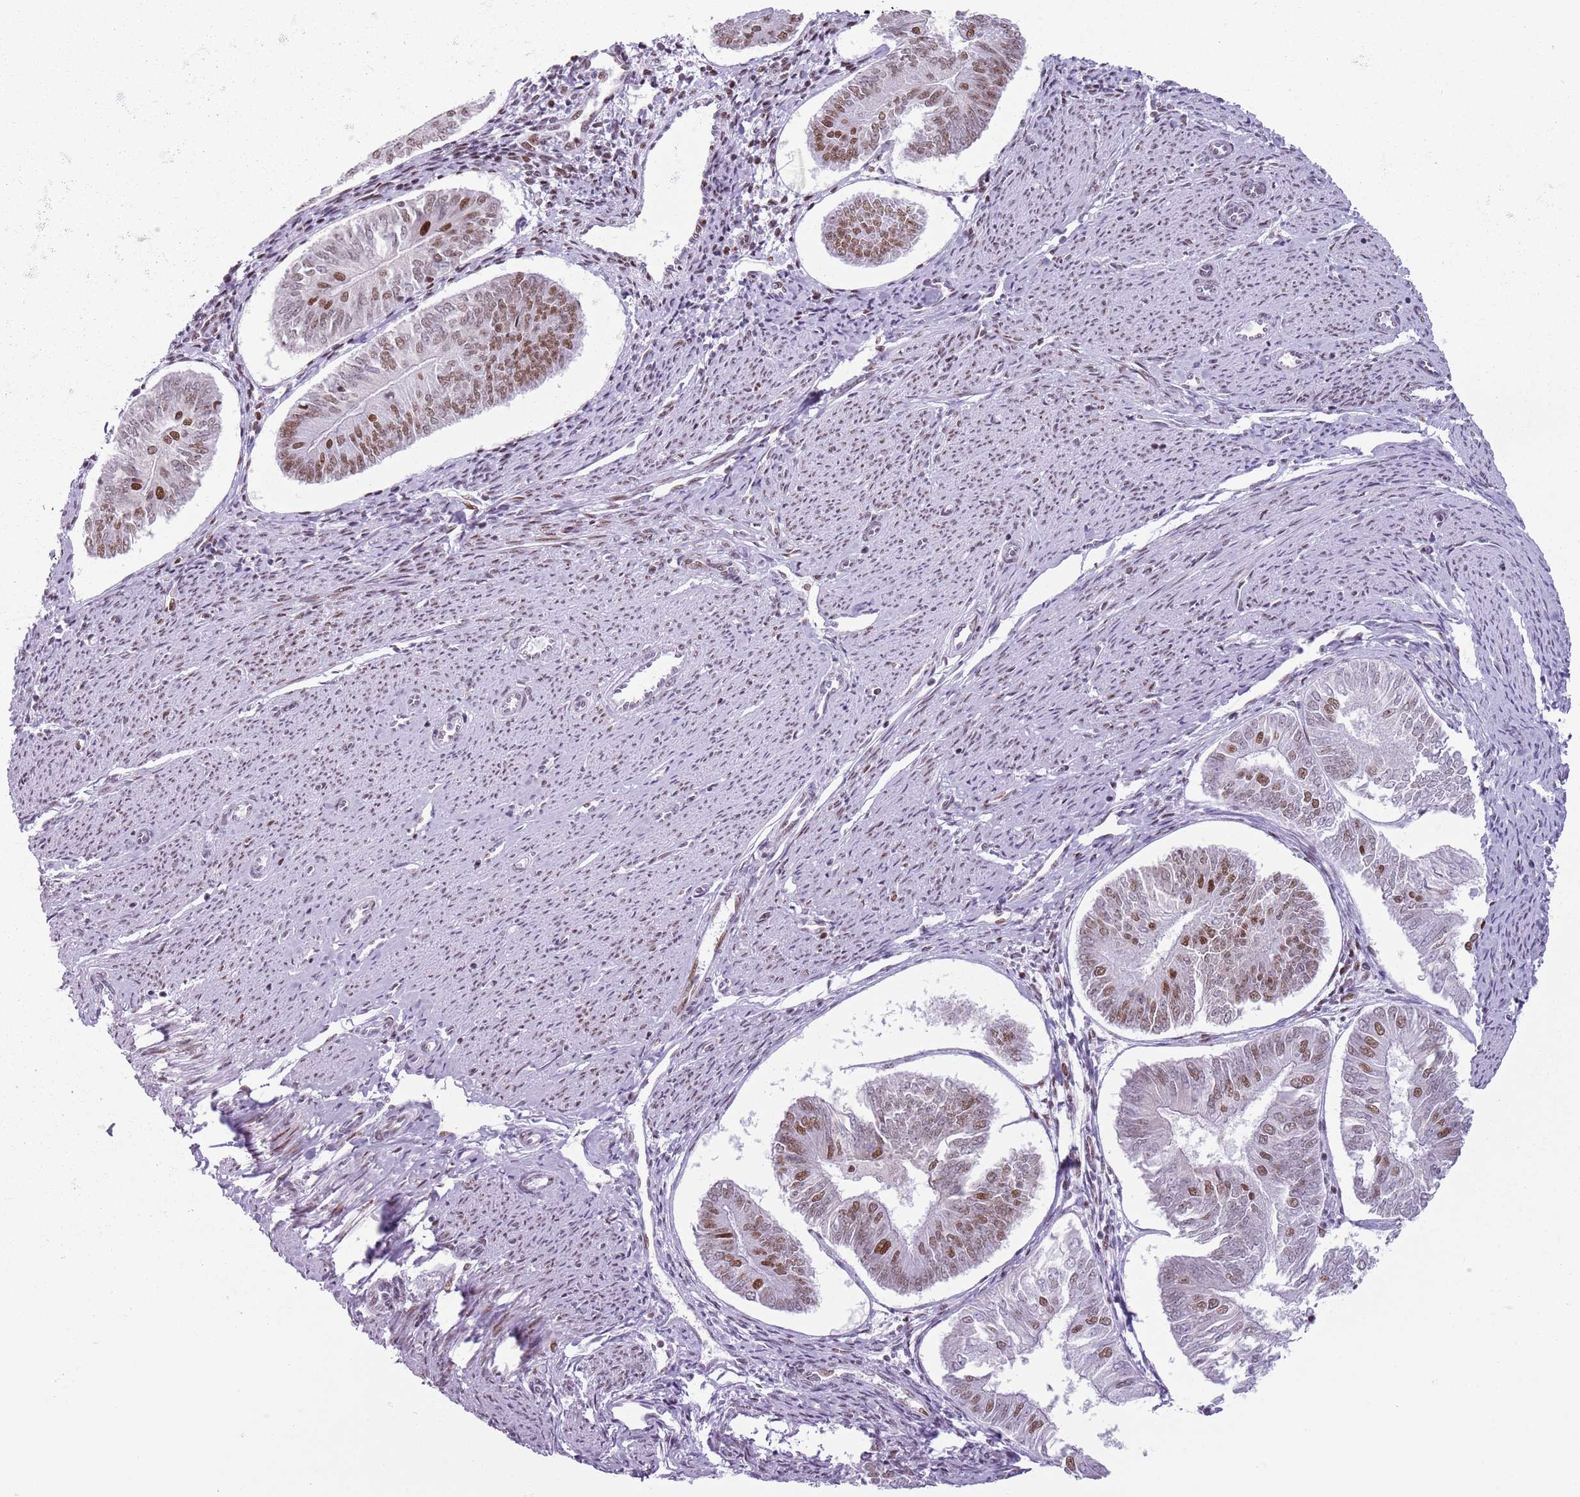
{"staining": {"intensity": "moderate", "quantity": "25%-75%", "location": "nuclear"}, "tissue": "endometrial cancer", "cell_type": "Tumor cells", "image_type": "cancer", "snomed": [{"axis": "morphology", "description": "Adenocarcinoma, NOS"}, {"axis": "topography", "description": "Endometrium"}], "caption": "Immunohistochemistry staining of adenocarcinoma (endometrial), which demonstrates medium levels of moderate nuclear staining in approximately 25%-75% of tumor cells indicating moderate nuclear protein staining. The staining was performed using DAB (brown) for protein detection and nuclei were counterstained in hematoxylin (blue).", "gene": "FAM104B", "patient": {"sex": "female", "age": 58}}